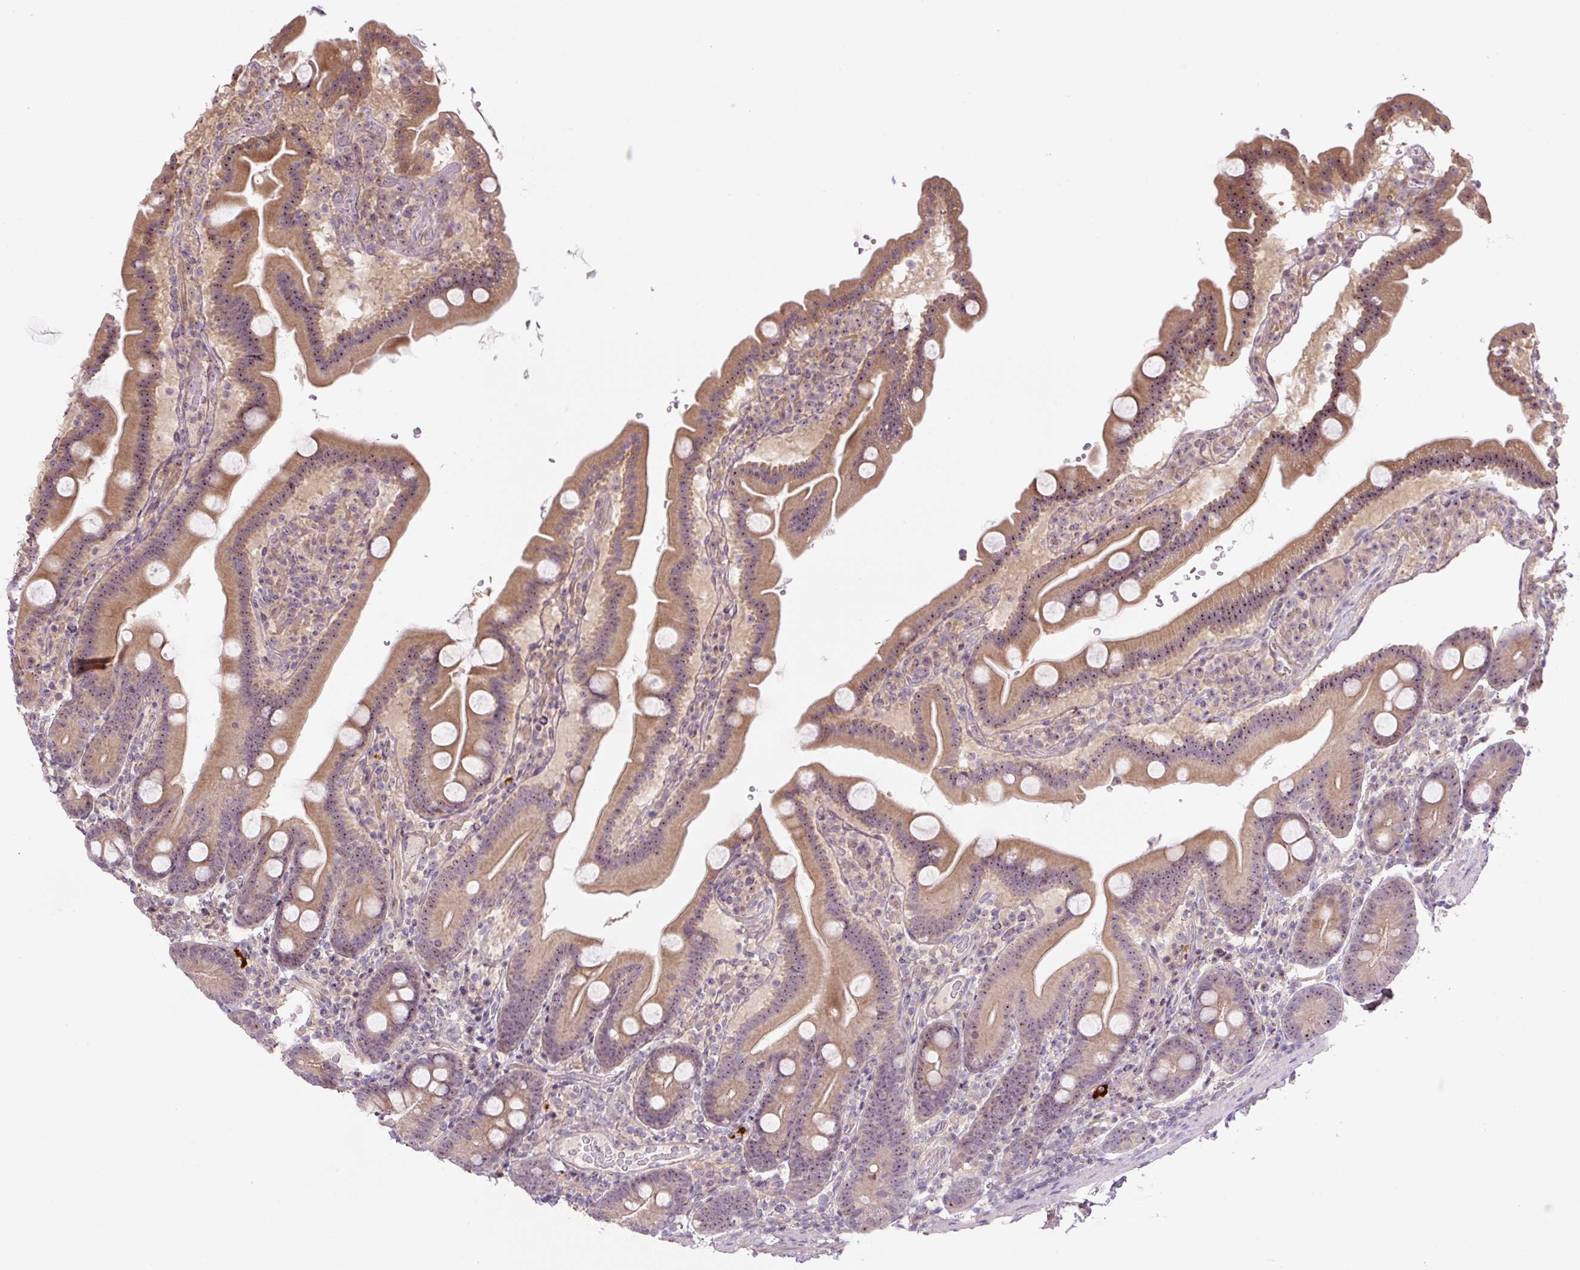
{"staining": {"intensity": "moderate", "quantity": ">75%", "location": "cytoplasmic/membranous,nuclear"}, "tissue": "duodenum", "cell_type": "Glandular cells", "image_type": "normal", "snomed": [{"axis": "morphology", "description": "Normal tissue, NOS"}, {"axis": "topography", "description": "Duodenum"}], "caption": "A brown stain highlights moderate cytoplasmic/membranous,nuclear staining of a protein in glandular cells of normal human duodenum. (DAB (3,3'-diaminobenzidine) IHC, brown staining for protein, blue staining for nuclei).", "gene": "TMEM151B", "patient": {"sex": "male", "age": 55}}